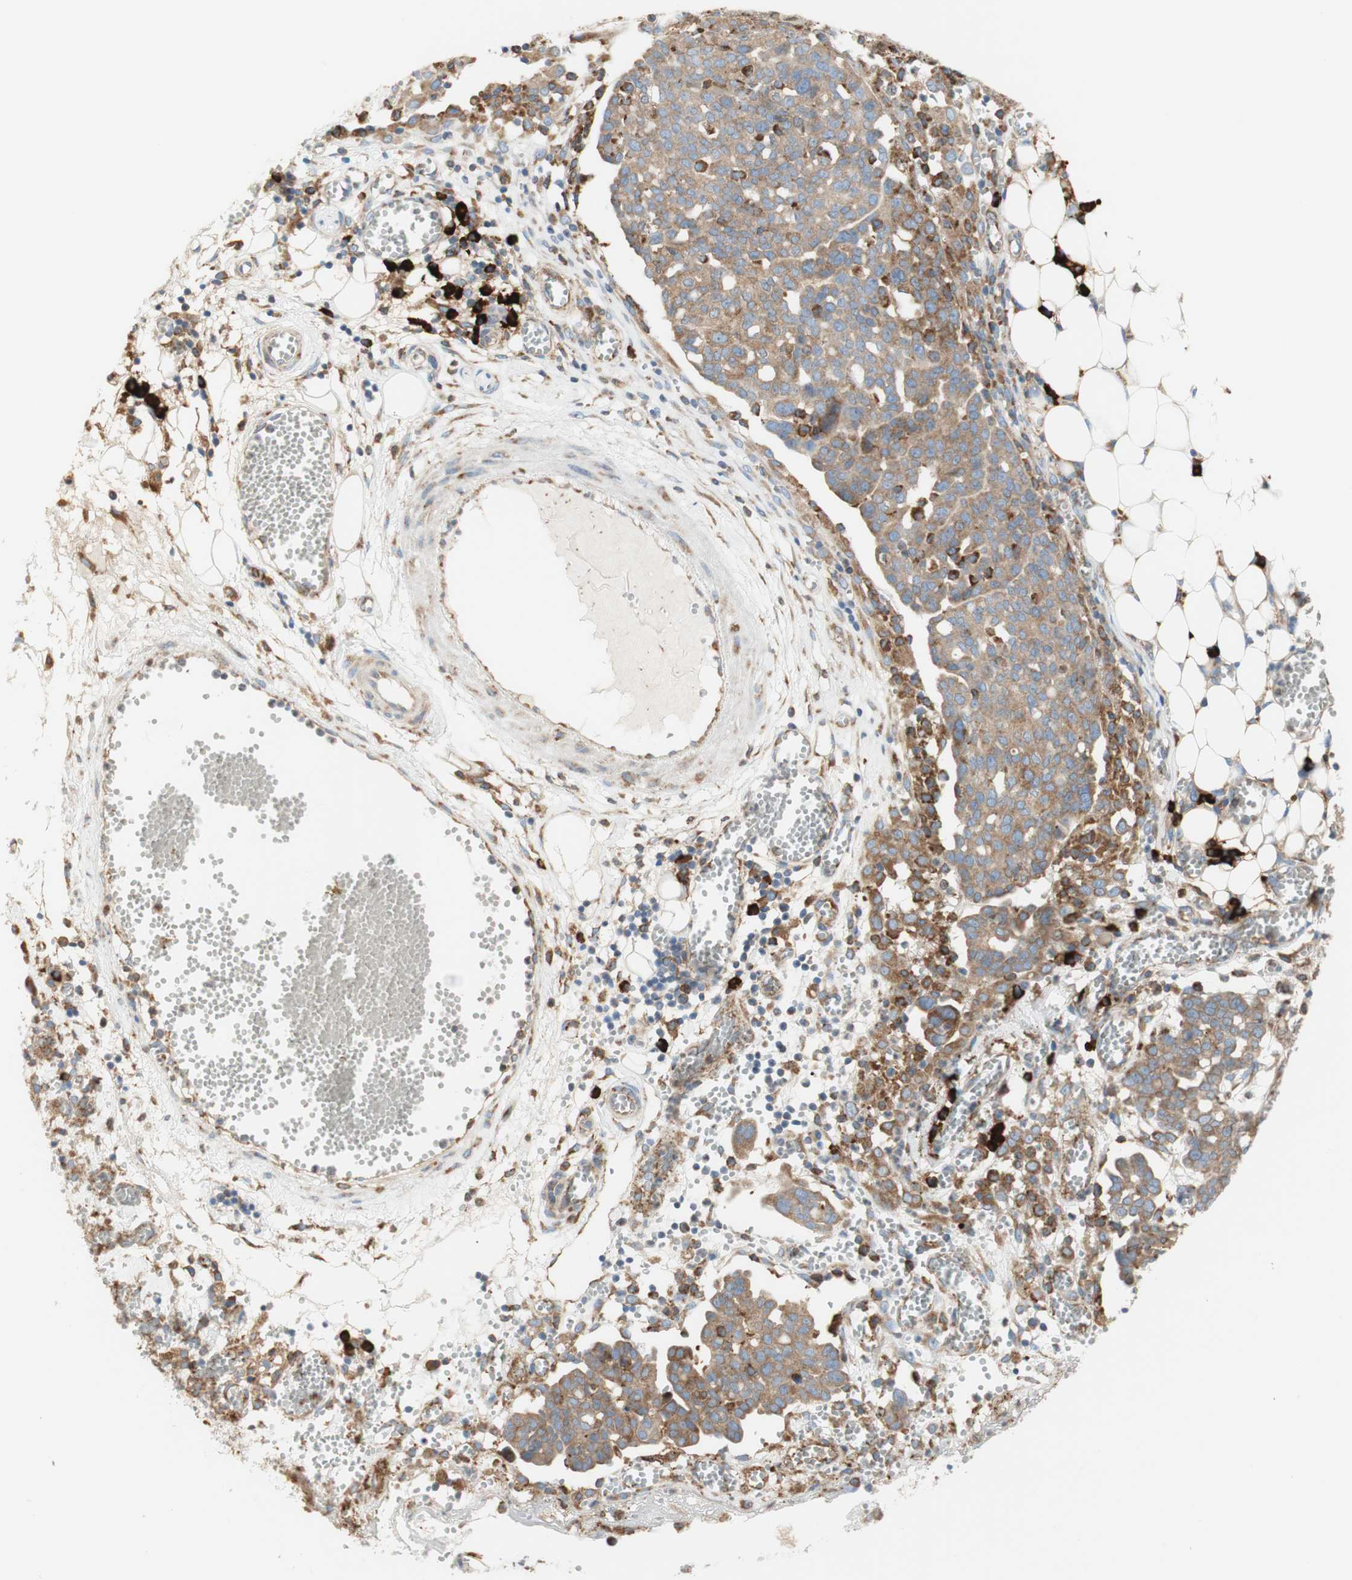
{"staining": {"intensity": "moderate", "quantity": ">75%", "location": "cytoplasmic/membranous"}, "tissue": "ovarian cancer", "cell_type": "Tumor cells", "image_type": "cancer", "snomed": [{"axis": "morphology", "description": "Cystadenocarcinoma, serous, NOS"}, {"axis": "topography", "description": "Soft tissue"}, {"axis": "topography", "description": "Ovary"}], "caption": "Immunohistochemistry staining of ovarian cancer (serous cystadenocarcinoma), which demonstrates medium levels of moderate cytoplasmic/membranous positivity in about >75% of tumor cells indicating moderate cytoplasmic/membranous protein staining. The staining was performed using DAB (brown) for protein detection and nuclei were counterstained in hematoxylin (blue).", "gene": "MANF", "patient": {"sex": "female", "age": 57}}